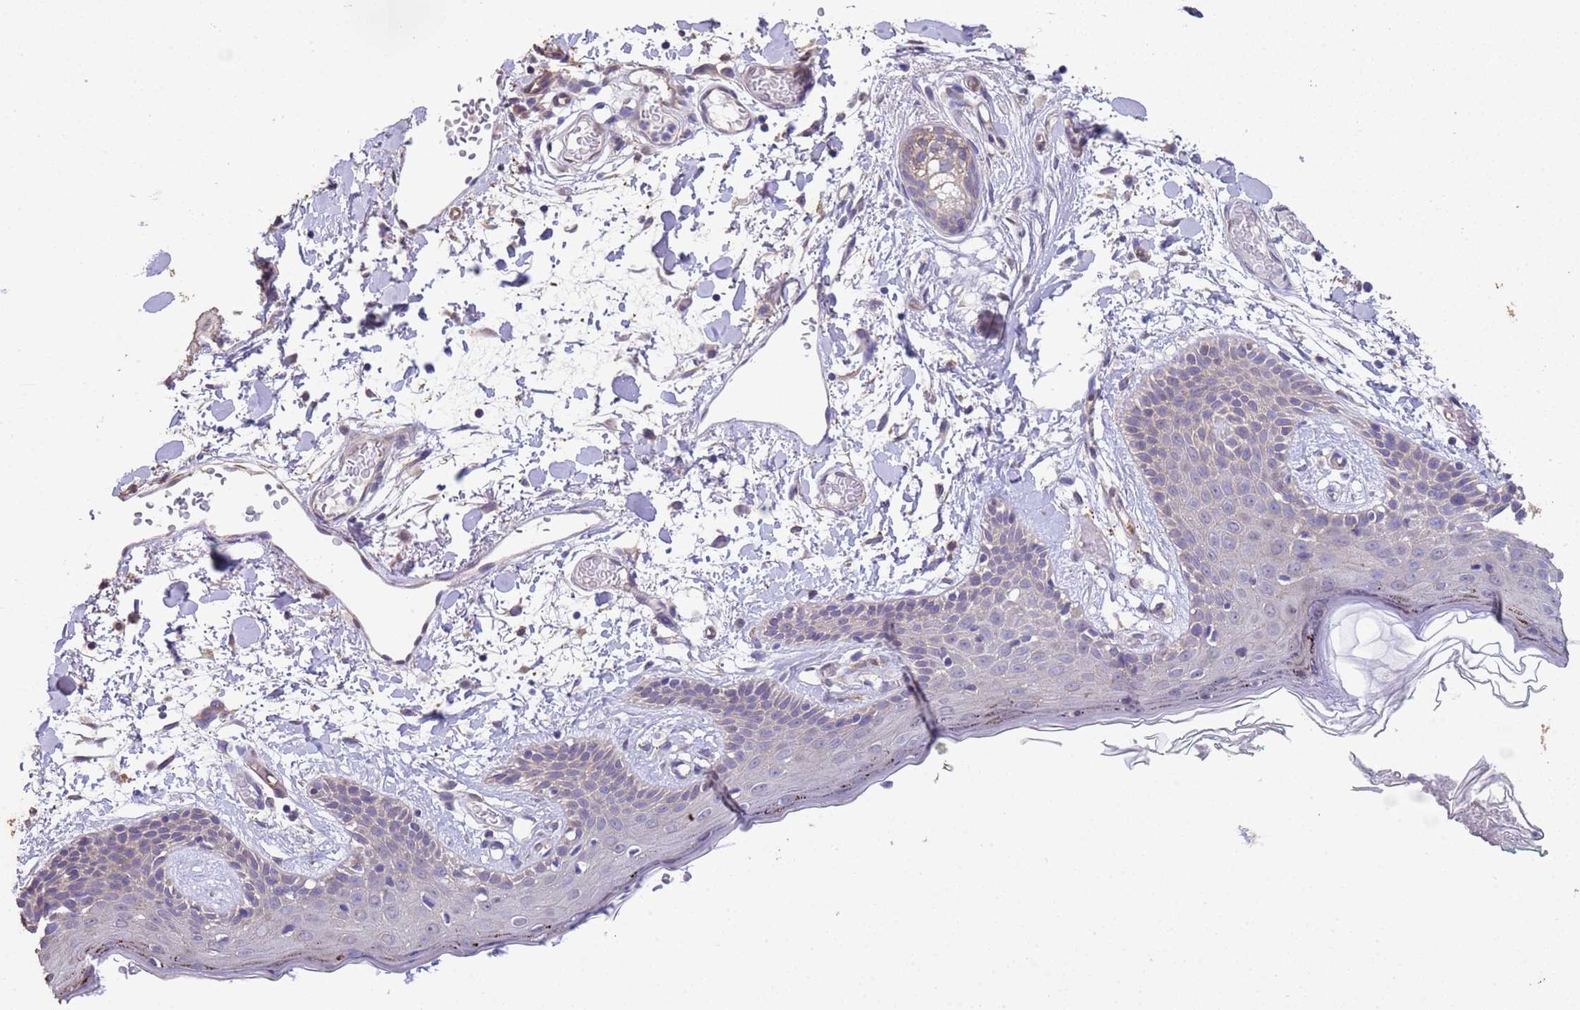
{"staining": {"intensity": "weak", "quantity": ">75%", "location": "cytoplasmic/membranous"}, "tissue": "skin", "cell_type": "Fibroblasts", "image_type": "normal", "snomed": [{"axis": "morphology", "description": "Normal tissue, NOS"}, {"axis": "topography", "description": "Skin"}], "caption": "Brown immunohistochemical staining in benign human skin exhibits weak cytoplasmic/membranous staining in approximately >75% of fibroblasts. Using DAB (brown) and hematoxylin (blue) stains, captured at high magnification using brightfield microscopy.", "gene": "NPHP1", "patient": {"sex": "male", "age": 79}}